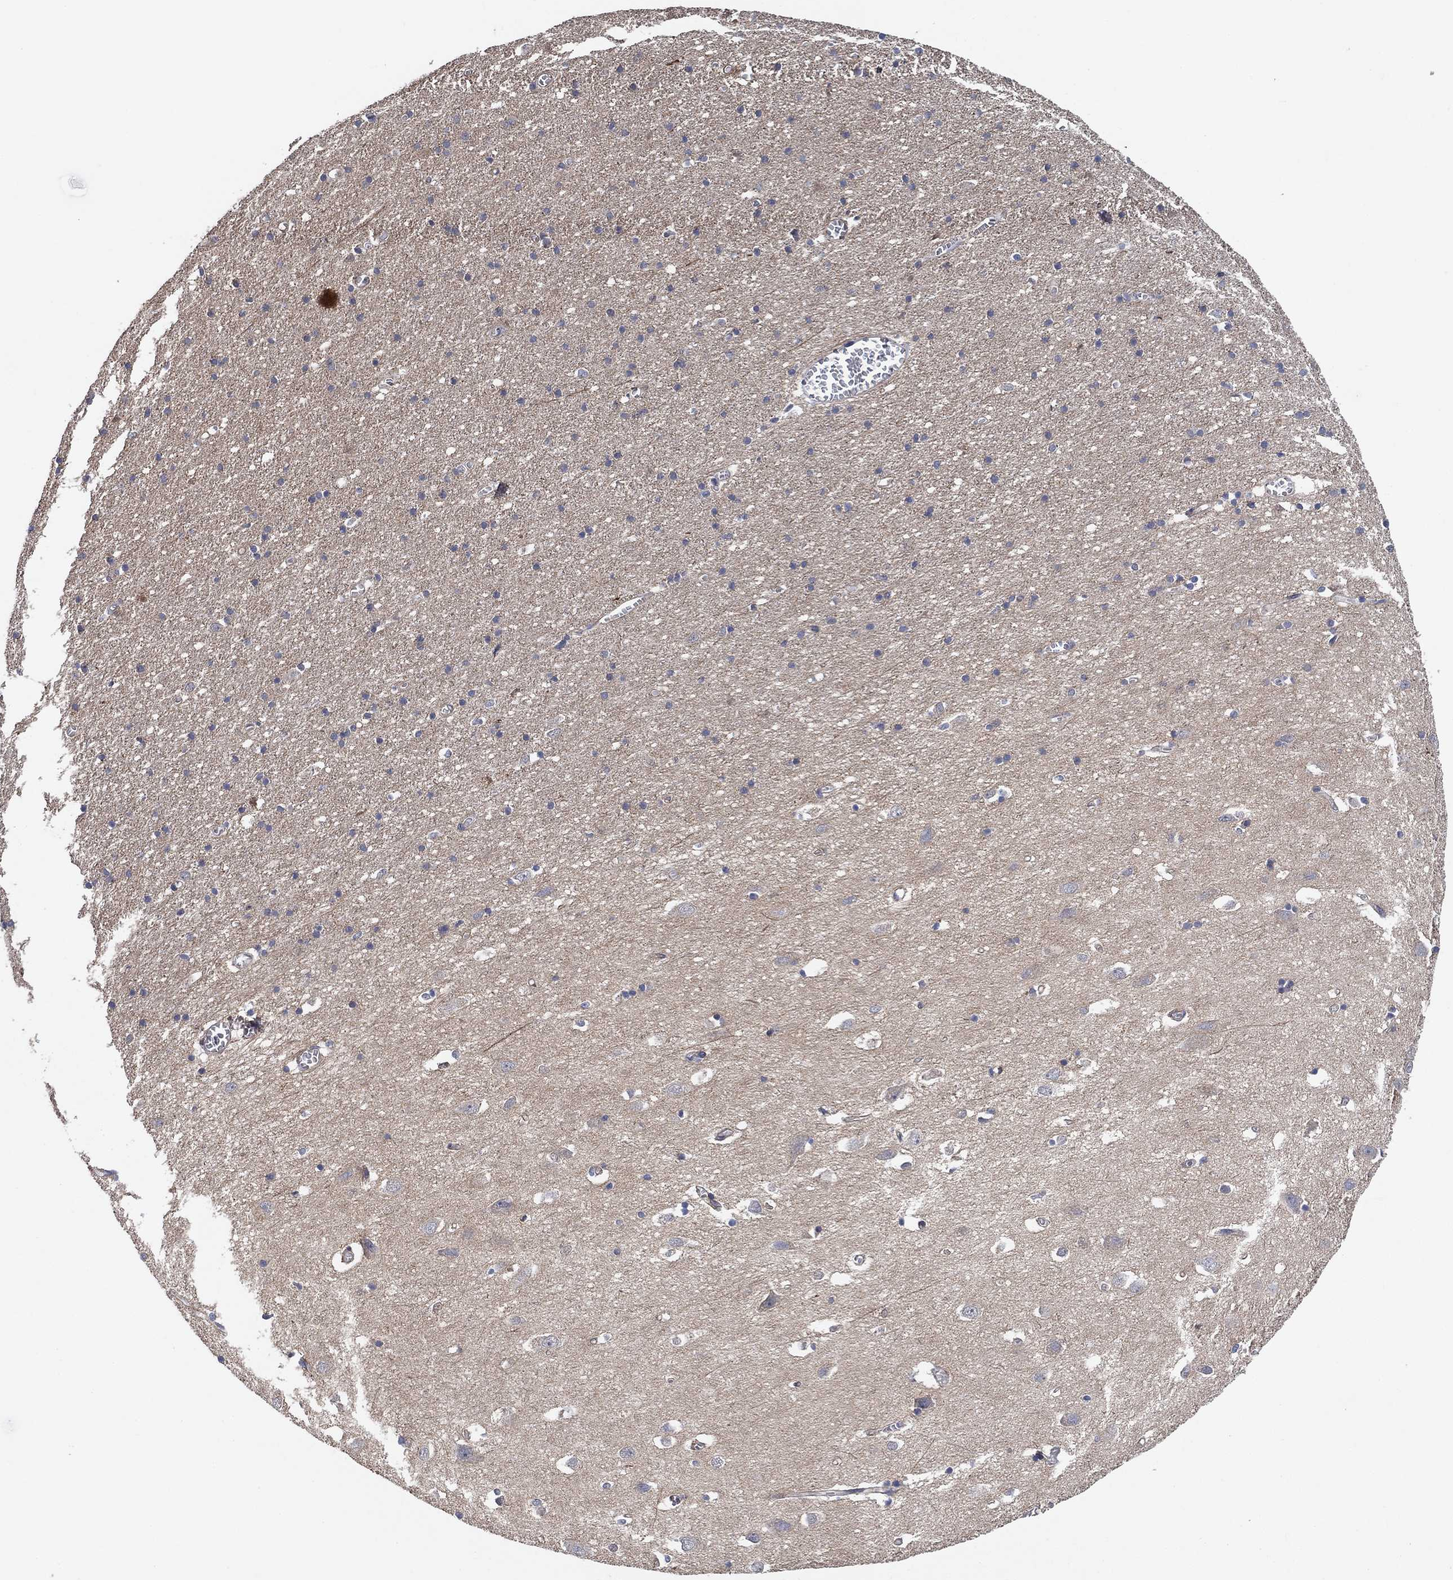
{"staining": {"intensity": "negative", "quantity": "none", "location": "none"}, "tissue": "cerebral cortex", "cell_type": "Endothelial cells", "image_type": "normal", "snomed": [{"axis": "morphology", "description": "Normal tissue, NOS"}, {"axis": "topography", "description": "Cerebral cortex"}], "caption": "Immunohistochemistry (IHC) photomicrograph of normal cerebral cortex: human cerebral cortex stained with DAB (3,3'-diaminobenzidine) demonstrates no significant protein positivity in endothelial cells.", "gene": "MCUR1", "patient": {"sex": "male", "age": 70}}